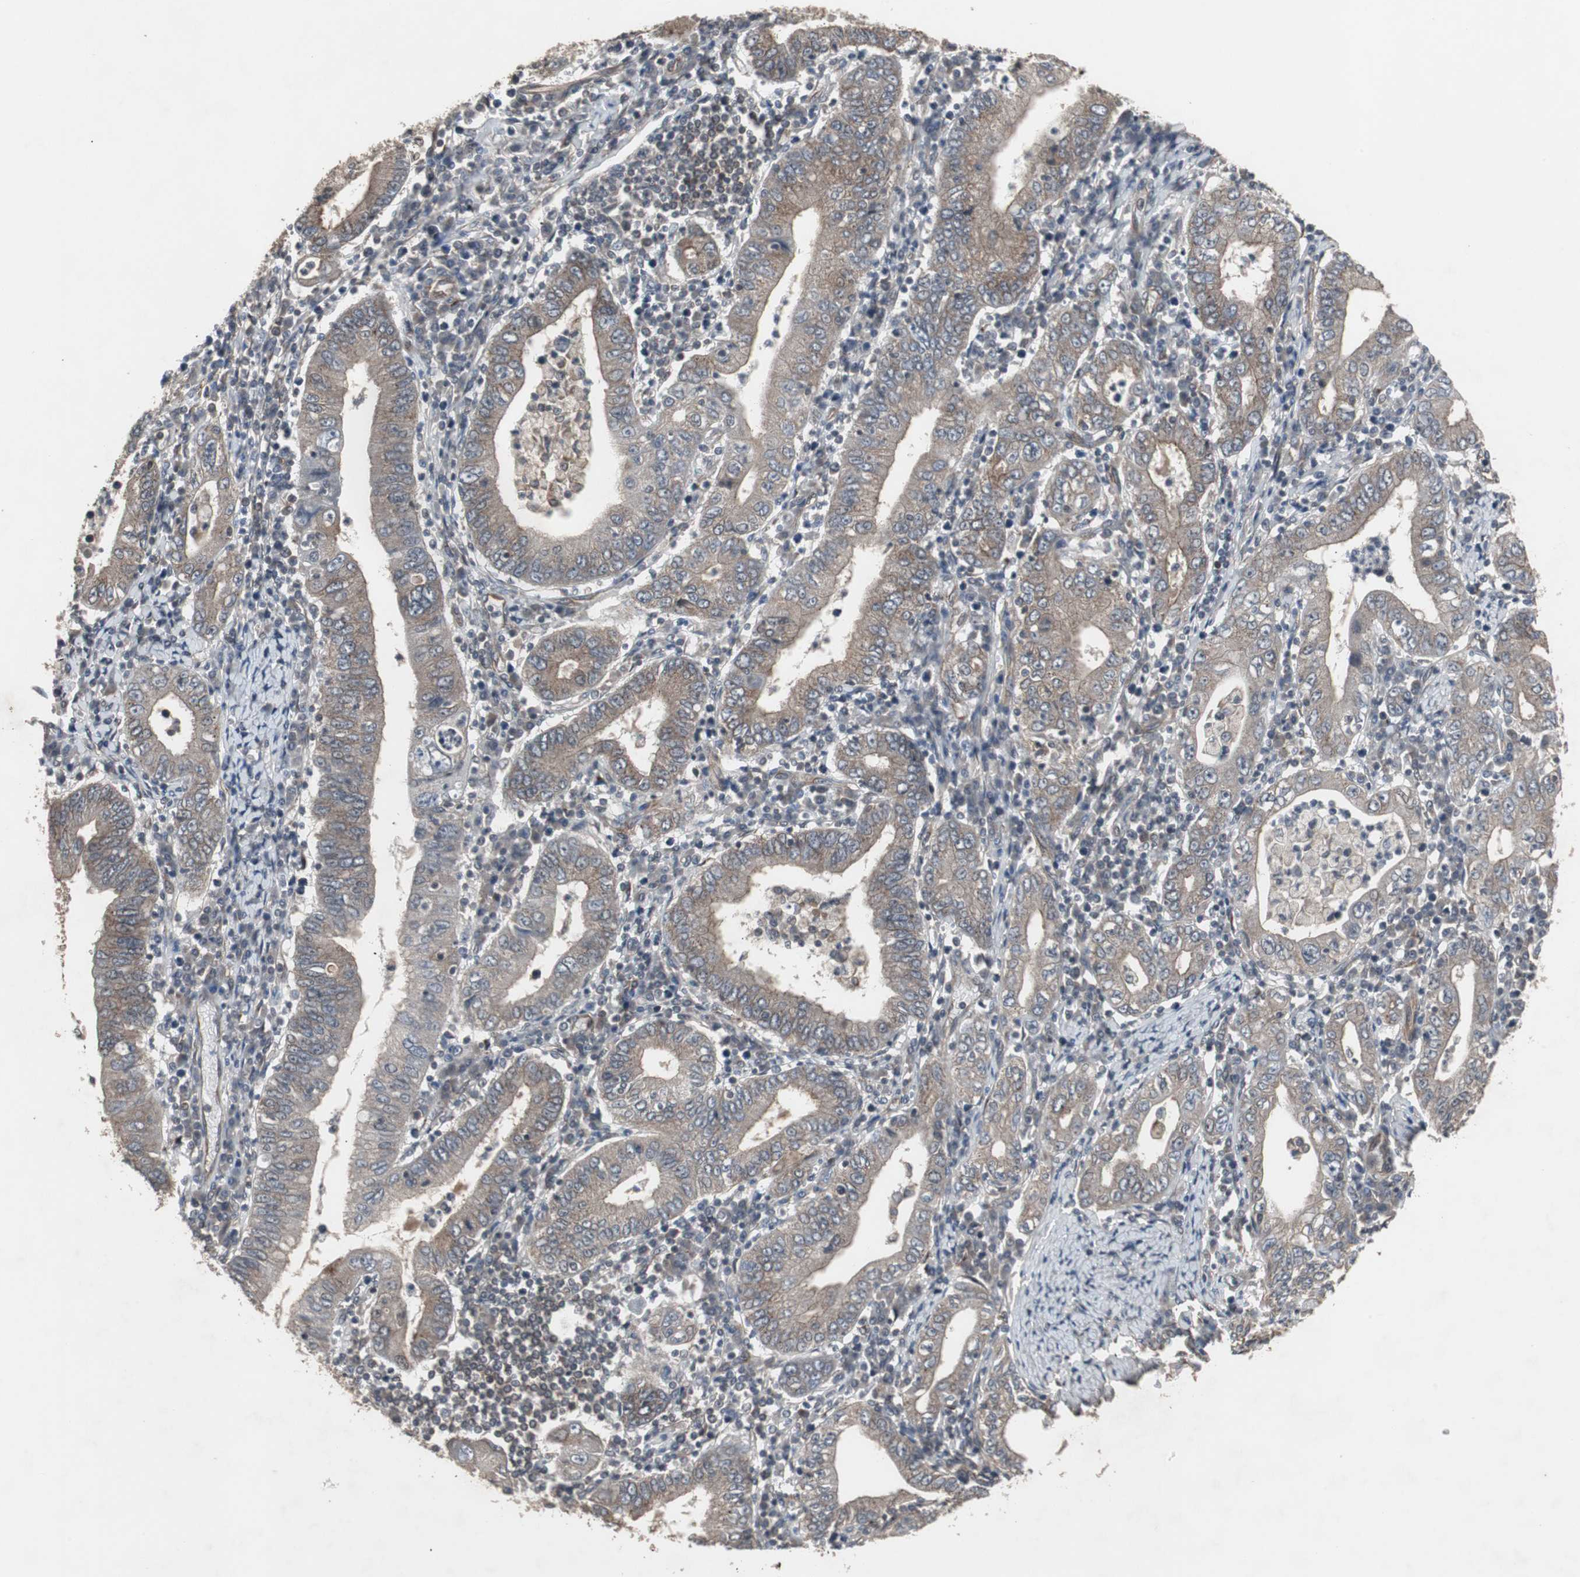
{"staining": {"intensity": "weak", "quantity": ">75%", "location": "cytoplasmic/membranous"}, "tissue": "stomach cancer", "cell_type": "Tumor cells", "image_type": "cancer", "snomed": [{"axis": "morphology", "description": "Normal tissue, NOS"}, {"axis": "morphology", "description": "Adenocarcinoma, NOS"}, {"axis": "topography", "description": "Esophagus"}, {"axis": "topography", "description": "Stomach, upper"}, {"axis": "topography", "description": "Peripheral nerve tissue"}], "caption": "Weak cytoplasmic/membranous expression is seen in approximately >75% of tumor cells in adenocarcinoma (stomach).", "gene": "ATP2B2", "patient": {"sex": "male", "age": 62}}